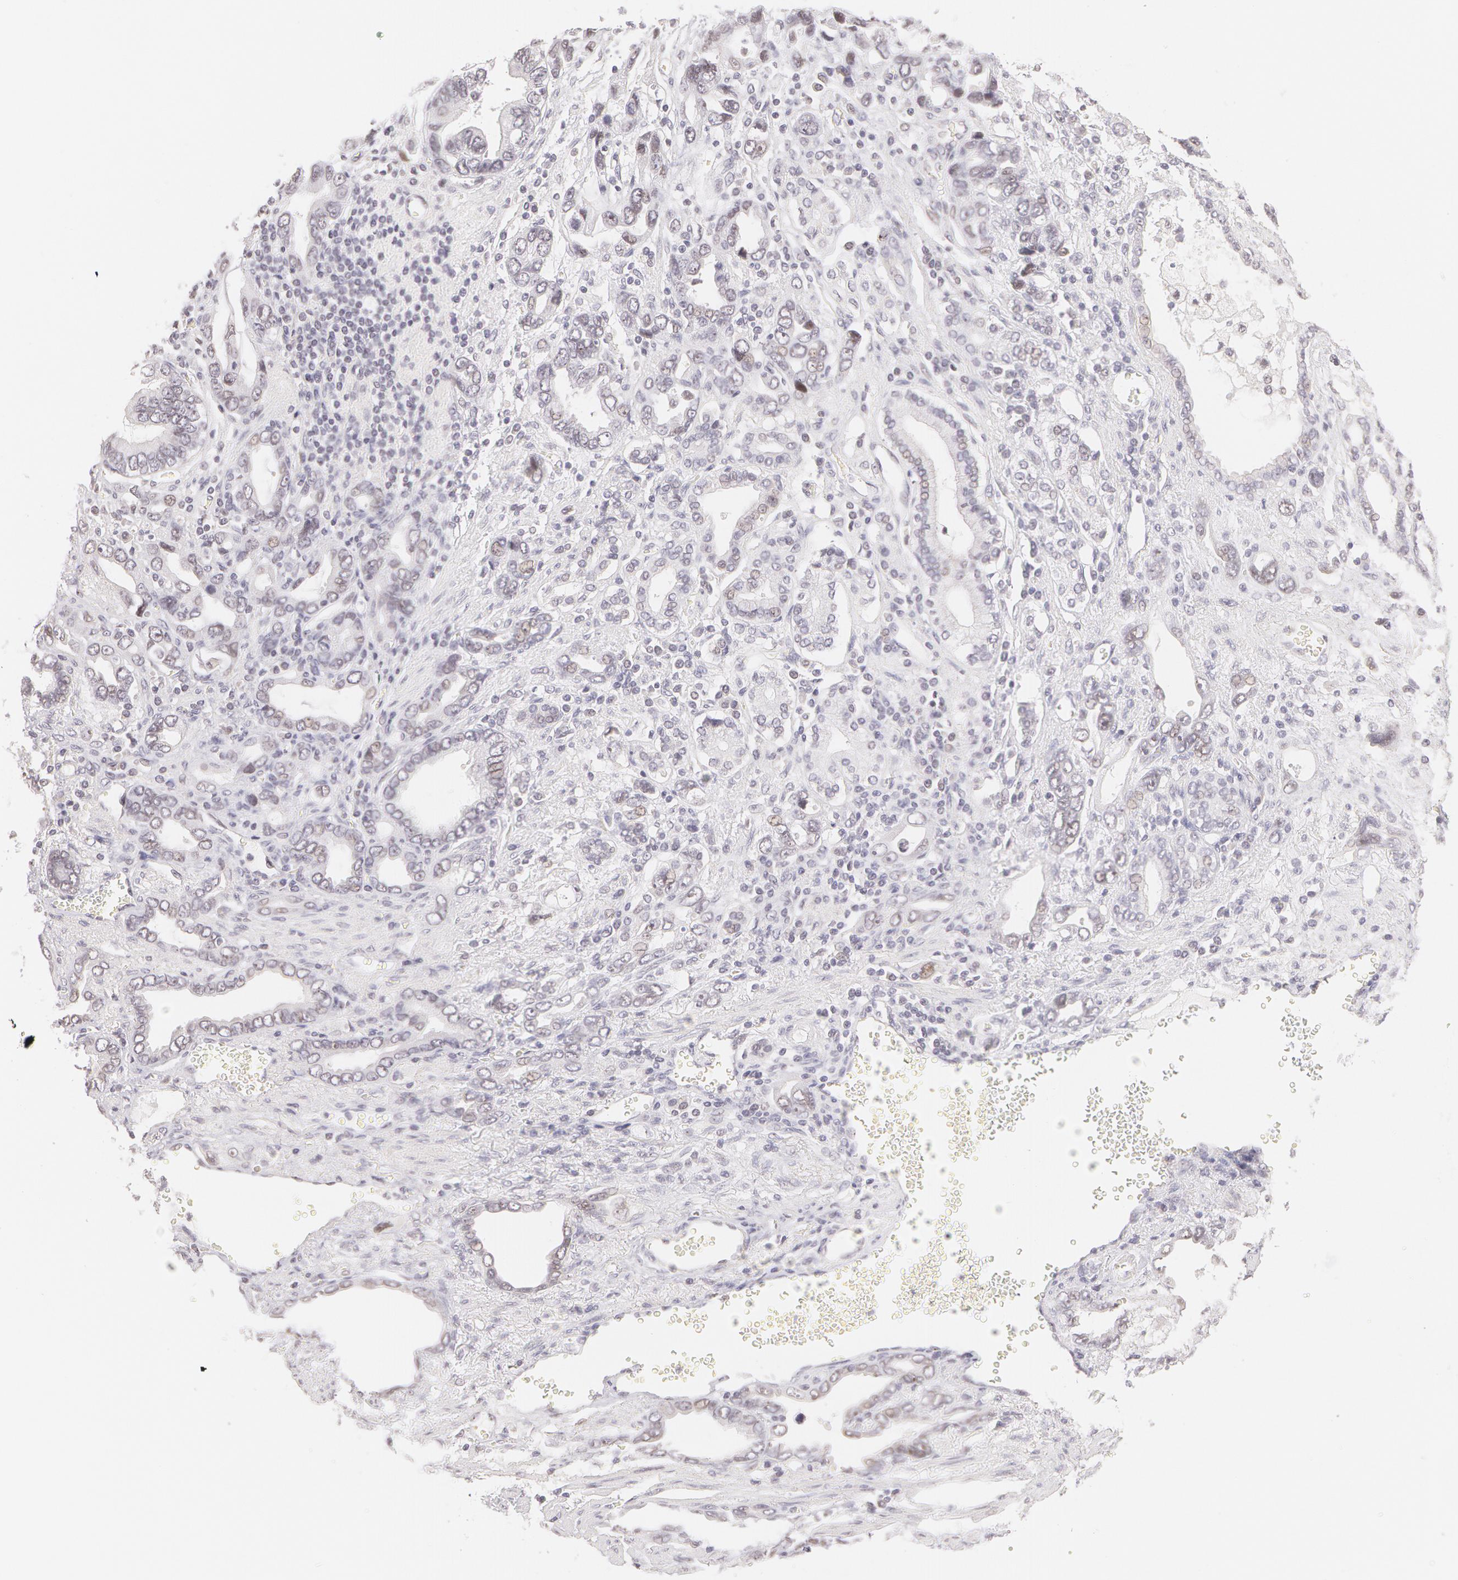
{"staining": {"intensity": "negative", "quantity": "none", "location": "none"}, "tissue": "stomach cancer", "cell_type": "Tumor cells", "image_type": "cancer", "snomed": [{"axis": "morphology", "description": "Adenocarcinoma, NOS"}, {"axis": "topography", "description": "Stomach"}], "caption": "This is a photomicrograph of immunohistochemistry (IHC) staining of adenocarcinoma (stomach), which shows no staining in tumor cells.", "gene": "ZNF597", "patient": {"sex": "male", "age": 78}}